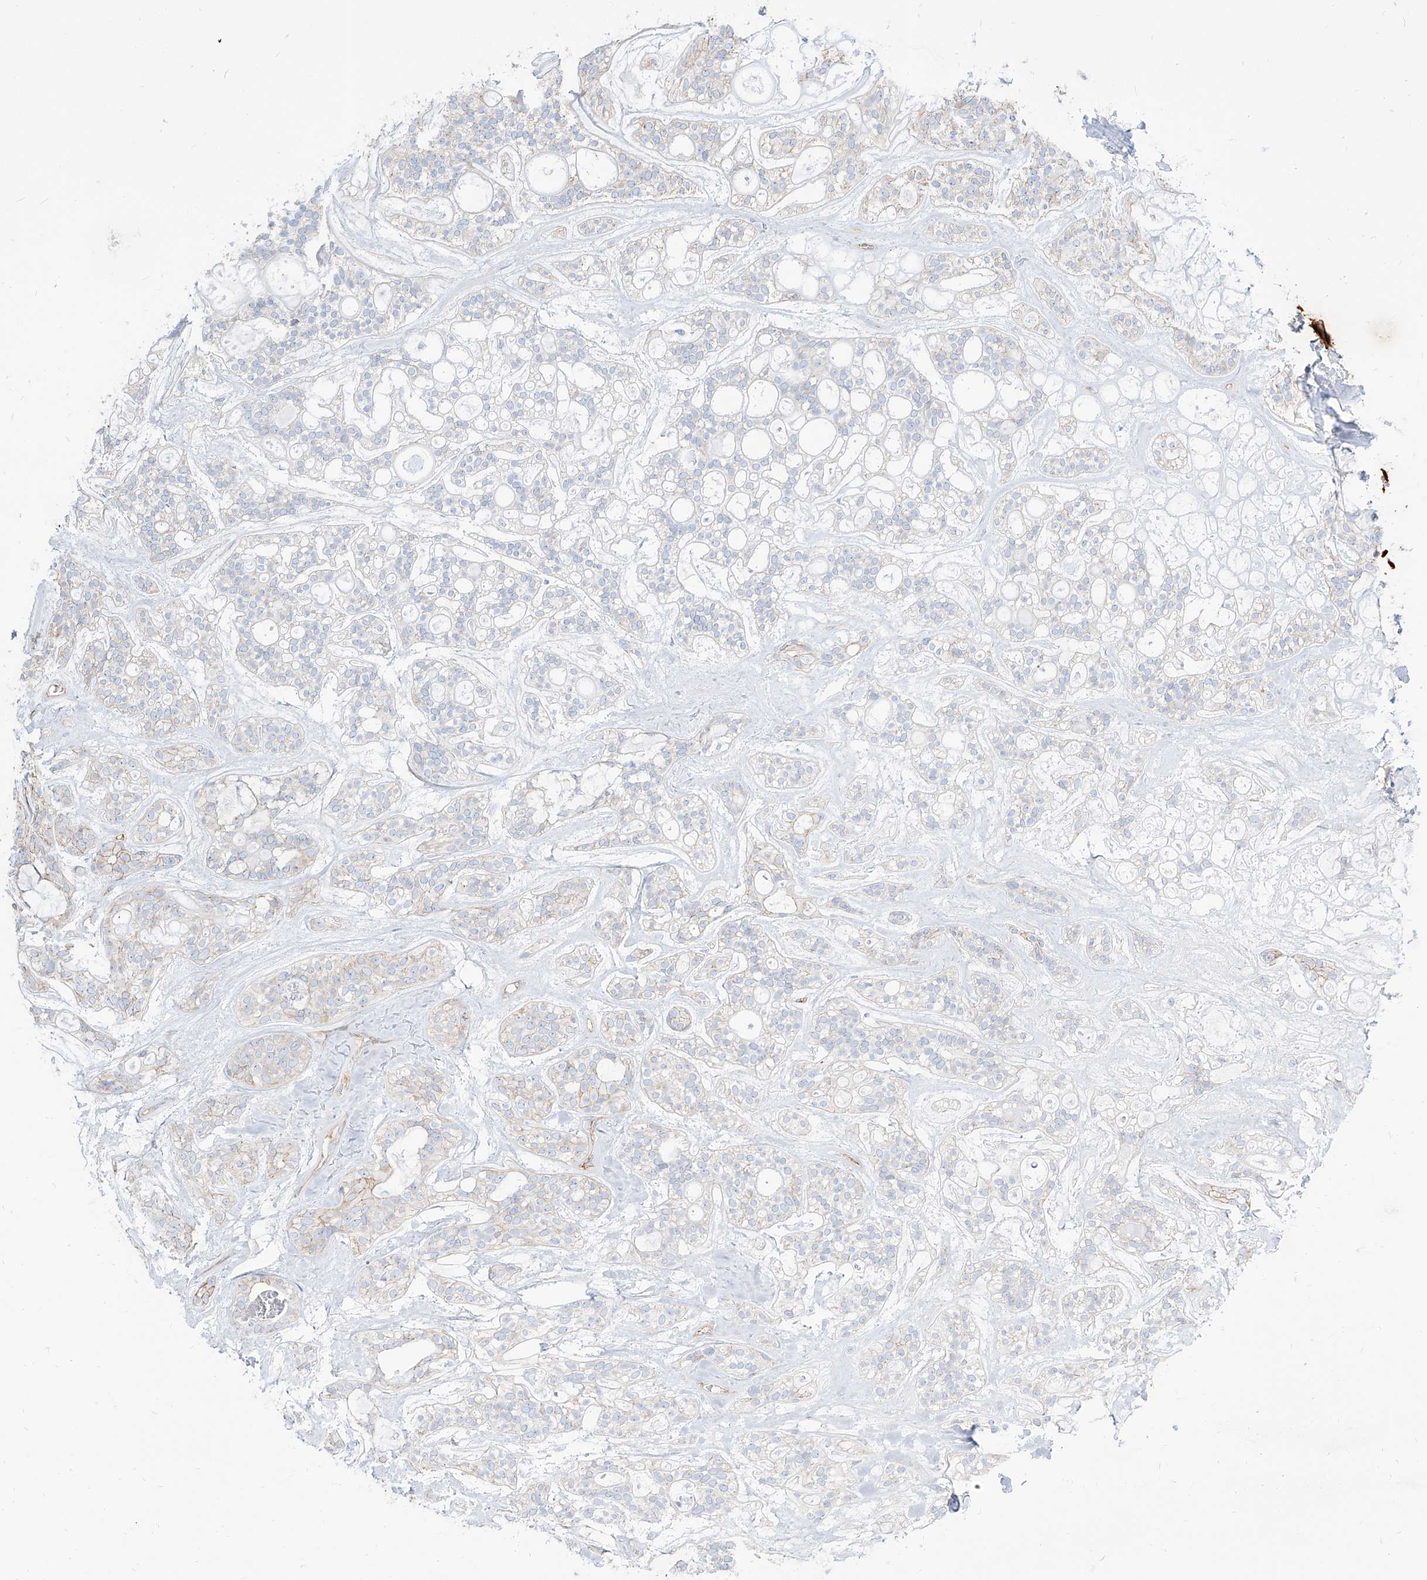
{"staining": {"intensity": "negative", "quantity": "none", "location": "none"}, "tissue": "head and neck cancer", "cell_type": "Tumor cells", "image_type": "cancer", "snomed": [{"axis": "morphology", "description": "Adenocarcinoma, NOS"}, {"axis": "topography", "description": "Head-Neck"}], "caption": "The immunohistochemistry (IHC) photomicrograph has no significant expression in tumor cells of adenocarcinoma (head and neck) tissue. (DAB (3,3'-diaminobenzidine) immunohistochemistry visualized using brightfield microscopy, high magnification).", "gene": "TXLNB", "patient": {"sex": "male", "age": 66}}